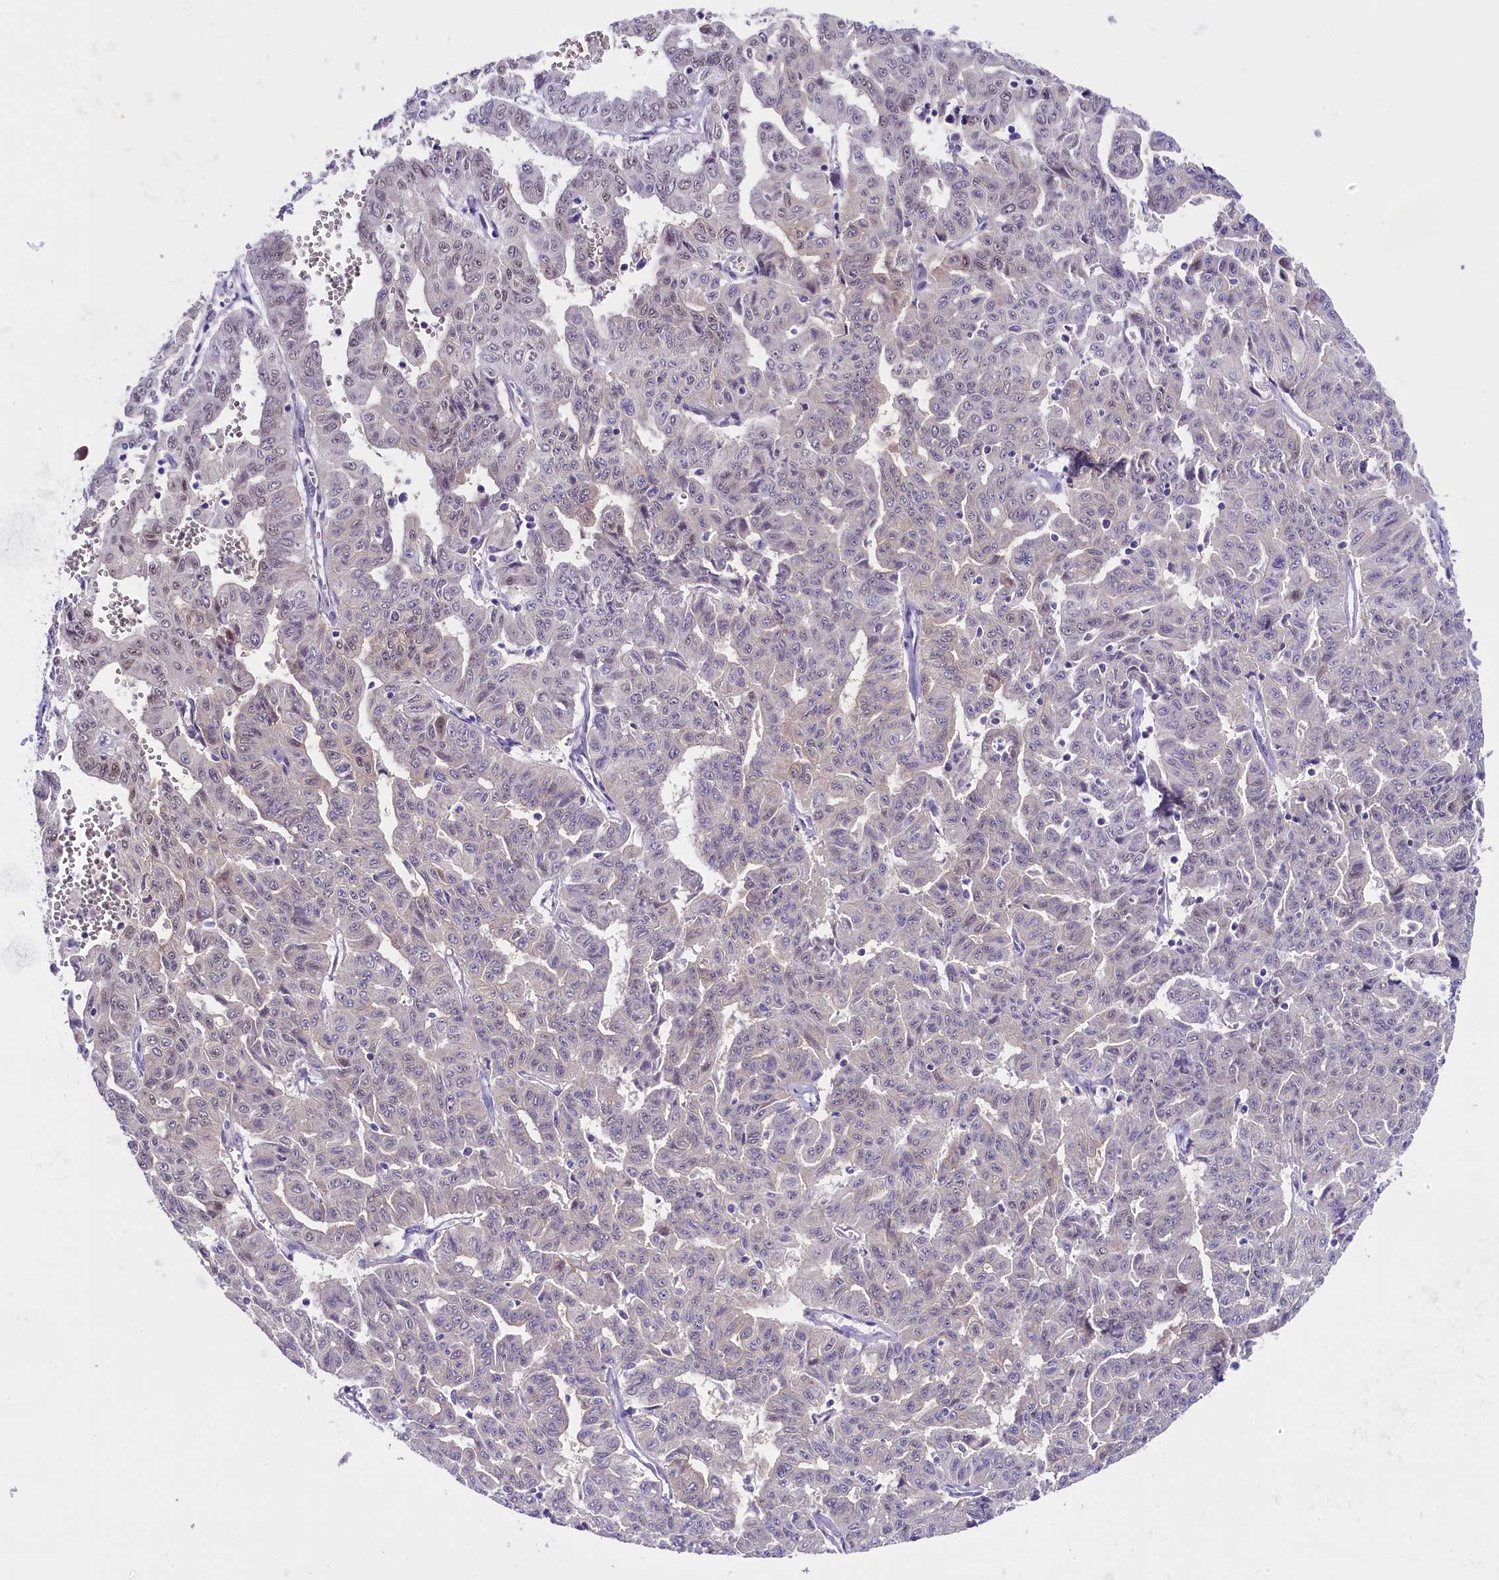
{"staining": {"intensity": "weak", "quantity": "<25%", "location": "nuclear"}, "tissue": "liver cancer", "cell_type": "Tumor cells", "image_type": "cancer", "snomed": [{"axis": "morphology", "description": "Cholangiocarcinoma"}, {"axis": "topography", "description": "Liver"}], "caption": "This is a histopathology image of immunohistochemistry staining of liver cholangiocarcinoma, which shows no staining in tumor cells.", "gene": "OSGEP", "patient": {"sex": "female", "age": 77}}